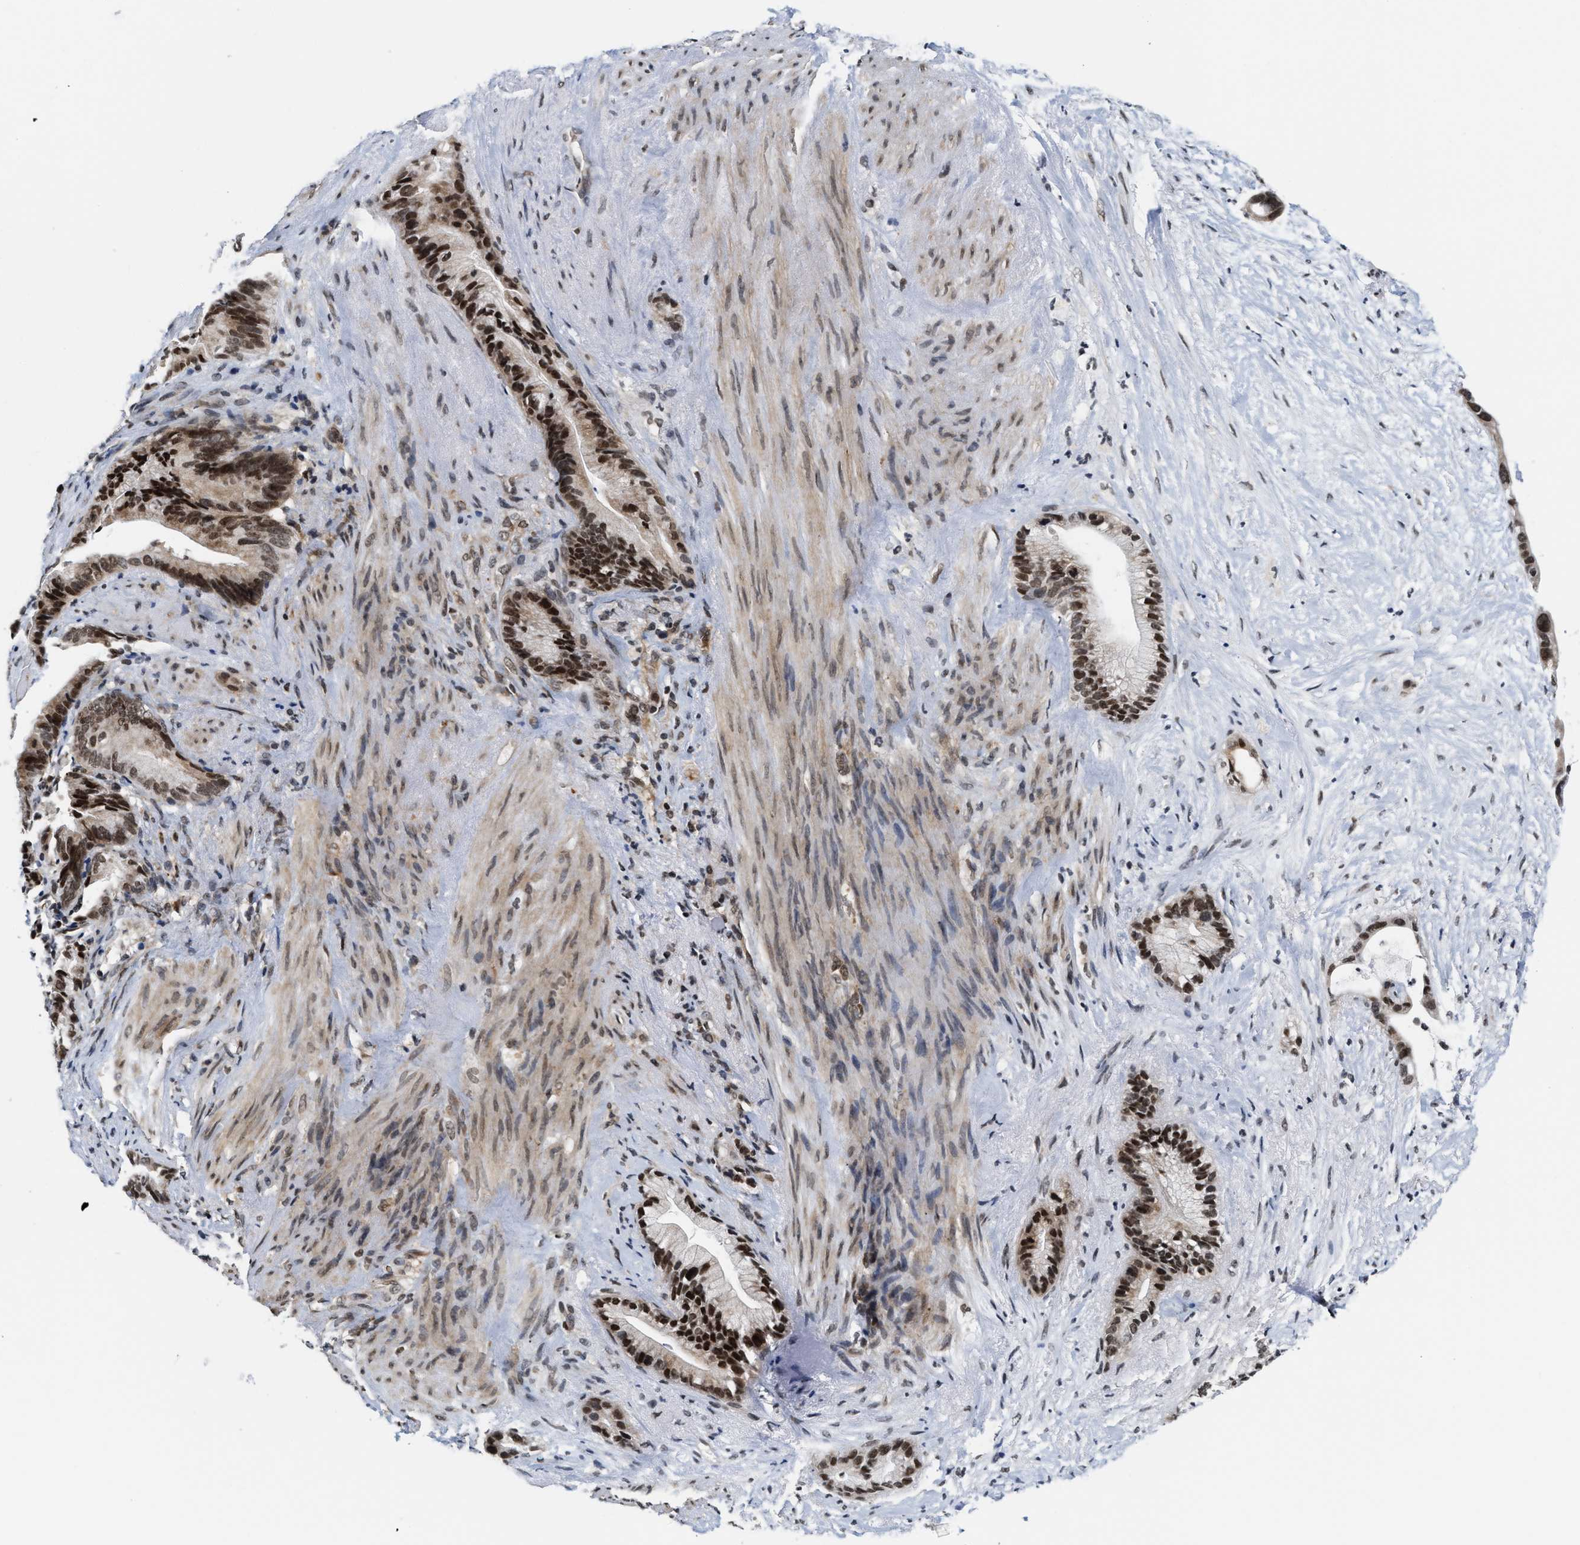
{"staining": {"intensity": "strong", "quantity": ">75%", "location": "nuclear"}, "tissue": "liver cancer", "cell_type": "Tumor cells", "image_type": "cancer", "snomed": [{"axis": "morphology", "description": "Cholangiocarcinoma"}, {"axis": "topography", "description": "Liver"}], "caption": "Brown immunohistochemical staining in liver cancer (cholangiocarcinoma) shows strong nuclear staining in about >75% of tumor cells.", "gene": "ANKRD6", "patient": {"sex": "female", "age": 55}}